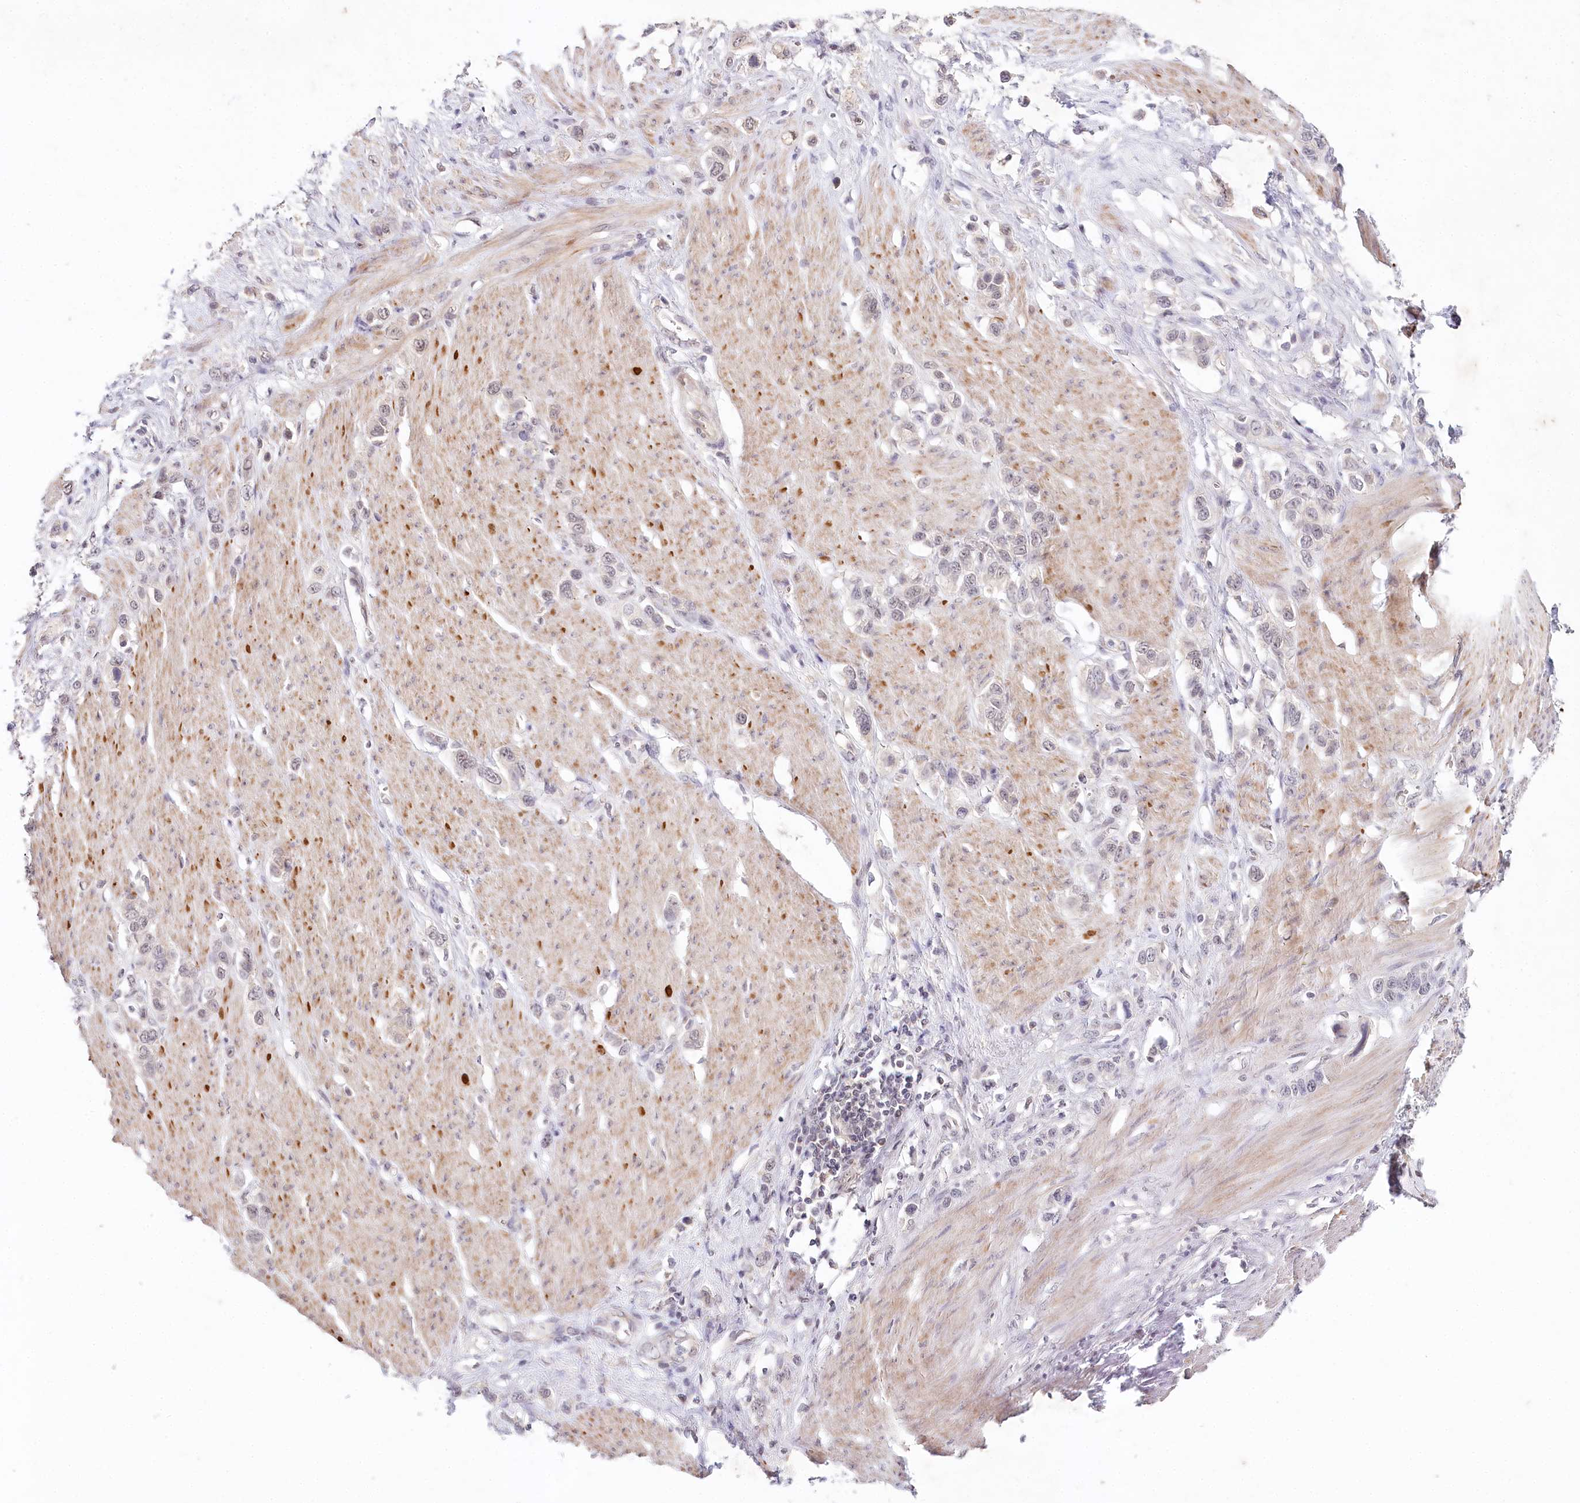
{"staining": {"intensity": "negative", "quantity": "none", "location": "none"}, "tissue": "stomach cancer", "cell_type": "Tumor cells", "image_type": "cancer", "snomed": [{"axis": "morphology", "description": "Adenocarcinoma, NOS"}, {"axis": "morphology", "description": "Adenocarcinoma, High grade"}, {"axis": "topography", "description": "Stomach, upper"}, {"axis": "topography", "description": "Stomach, lower"}], "caption": "Immunohistochemistry (IHC) of human adenocarcinoma (high-grade) (stomach) demonstrates no staining in tumor cells. (Immunohistochemistry (IHC), brightfield microscopy, high magnification).", "gene": "AMTN", "patient": {"sex": "female", "age": 65}}